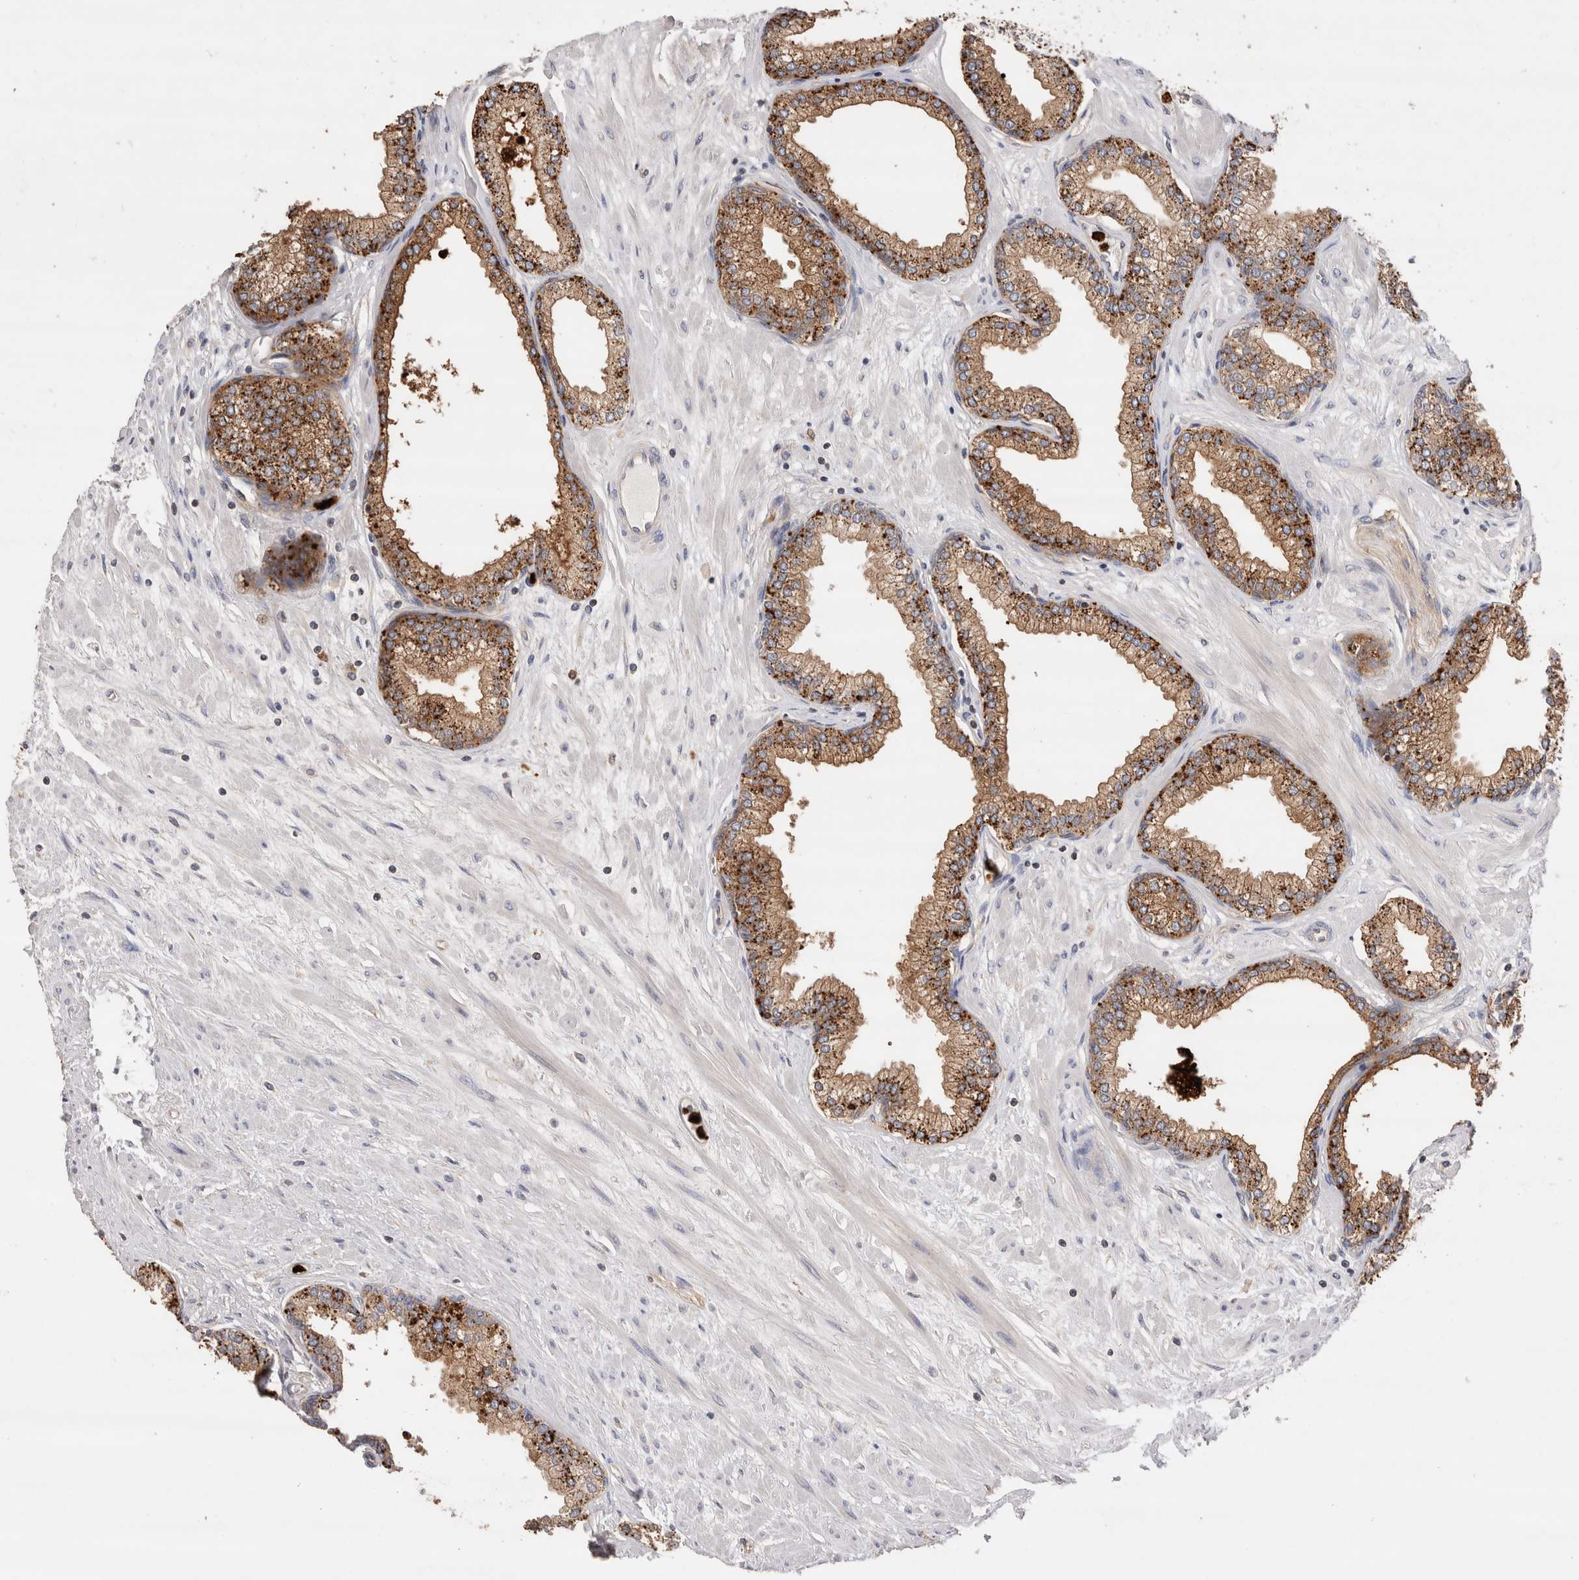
{"staining": {"intensity": "strong", "quantity": "25%-75%", "location": "cytoplasmic/membranous"}, "tissue": "prostate", "cell_type": "Glandular cells", "image_type": "normal", "snomed": [{"axis": "morphology", "description": "Normal tissue, NOS"}, {"axis": "morphology", "description": "Urothelial carcinoma, Low grade"}, {"axis": "topography", "description": "Urinary bladder"}, {"axis": "topography", "description": "Prostate"}], "caption": "About 25%-75% of glandular cells in benign prostate show strong cytoplasmic/membranous protein expression as visualized by brown immunohistochemical staining.", "gene": "NXT2", "patient": {"sex": "male", "age": 60}}